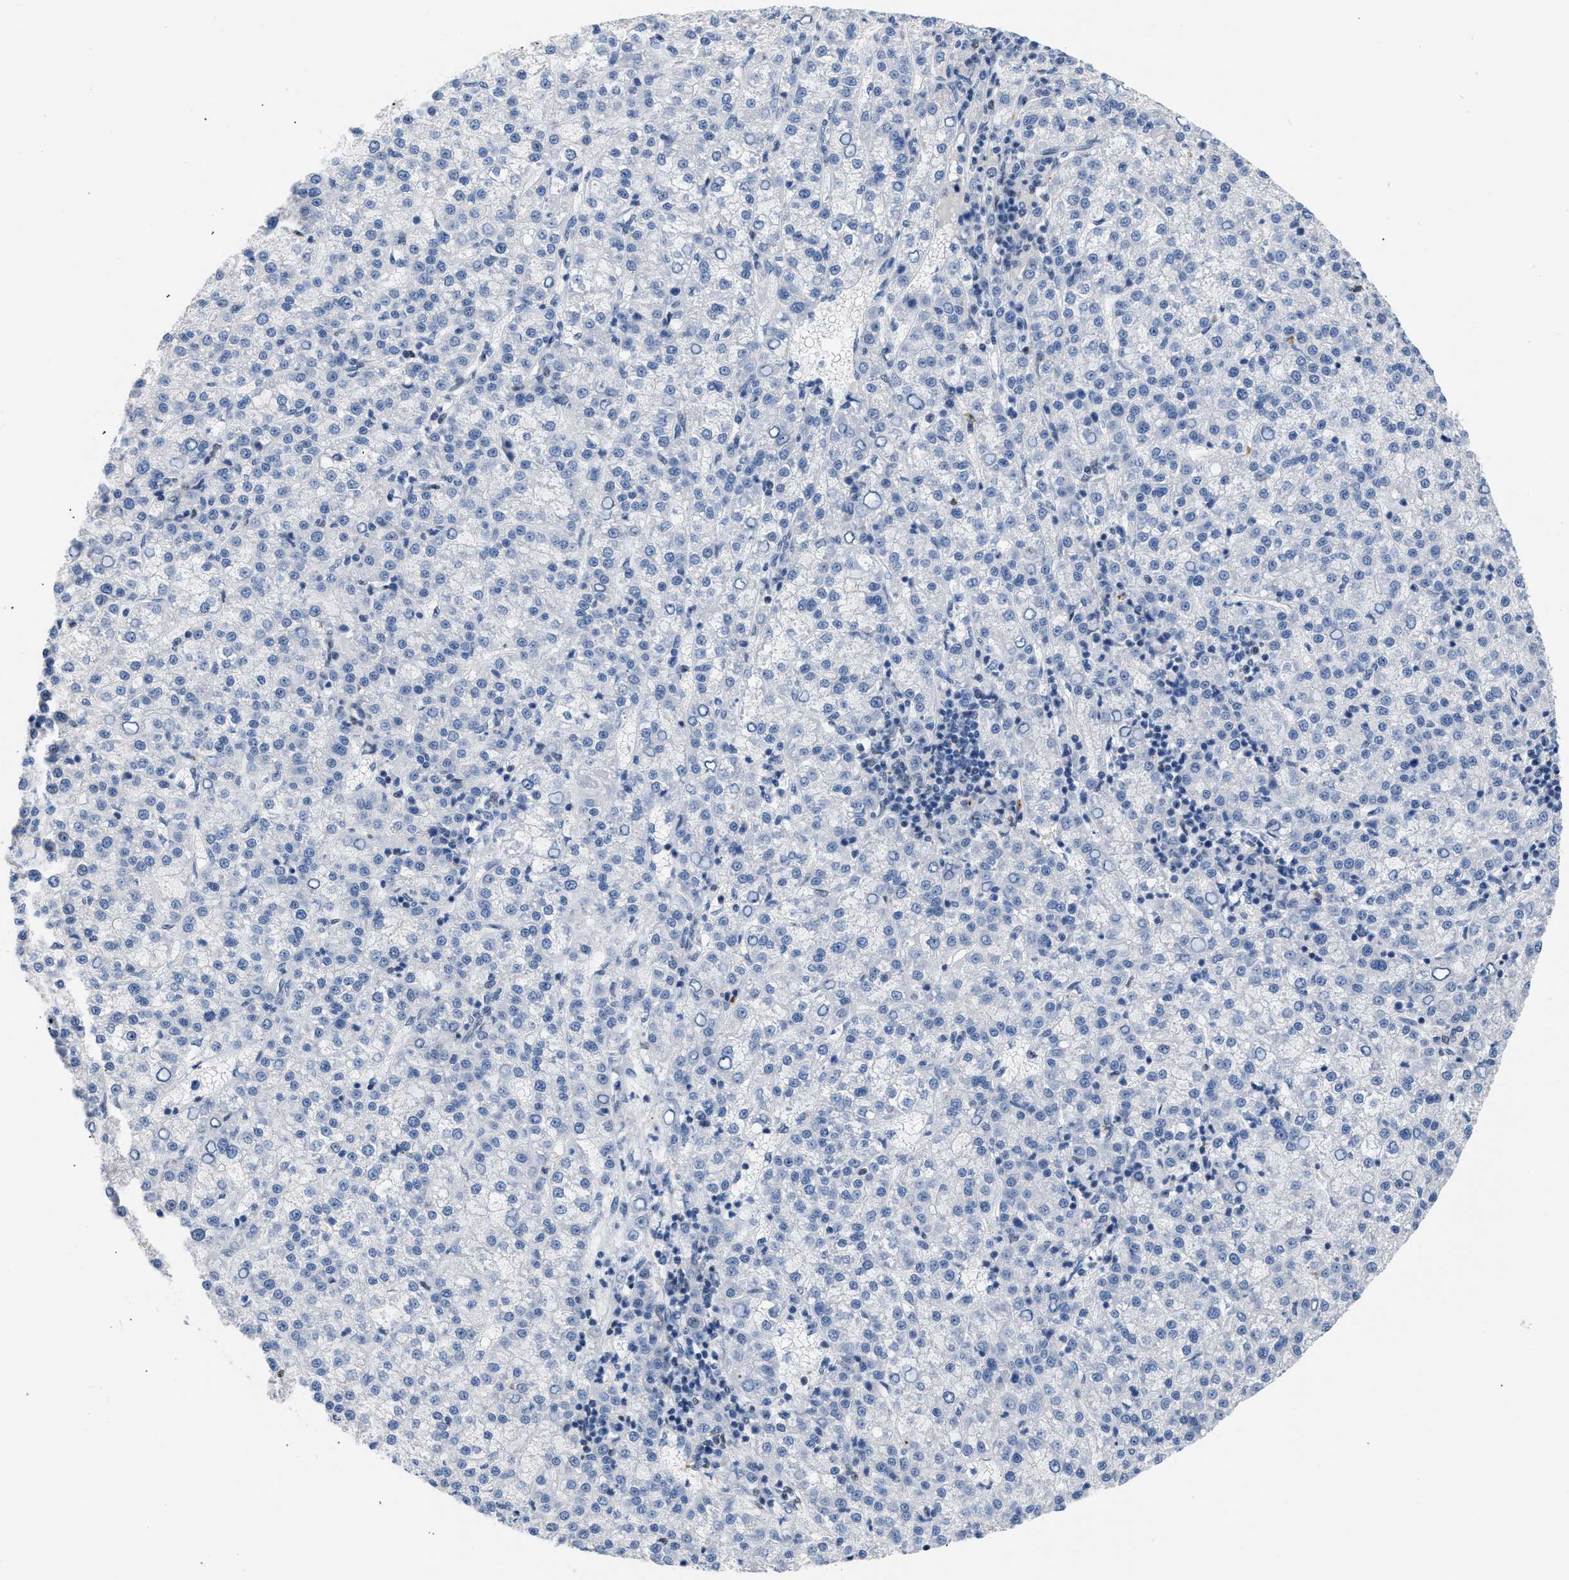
{"staining": {"intensity": "negative", "quantity": "none", "location": "none"}, "tissue": "liver cancer", "cell_type": "Tumor cells", "image_type": "cancer", "snomed": [{"axis": "morphology", "description": "Carcinoma, Hepatocellular, NOS"}, {"axis": "topography", "description": "Liver"}], "caption": "This is an IHC micrograph of human liver cancer (hepatocellular carcinoma). There is no positivity in tumor cells.", "gene": "BOLL", "patient": {"sex": "female", "age": 58}}